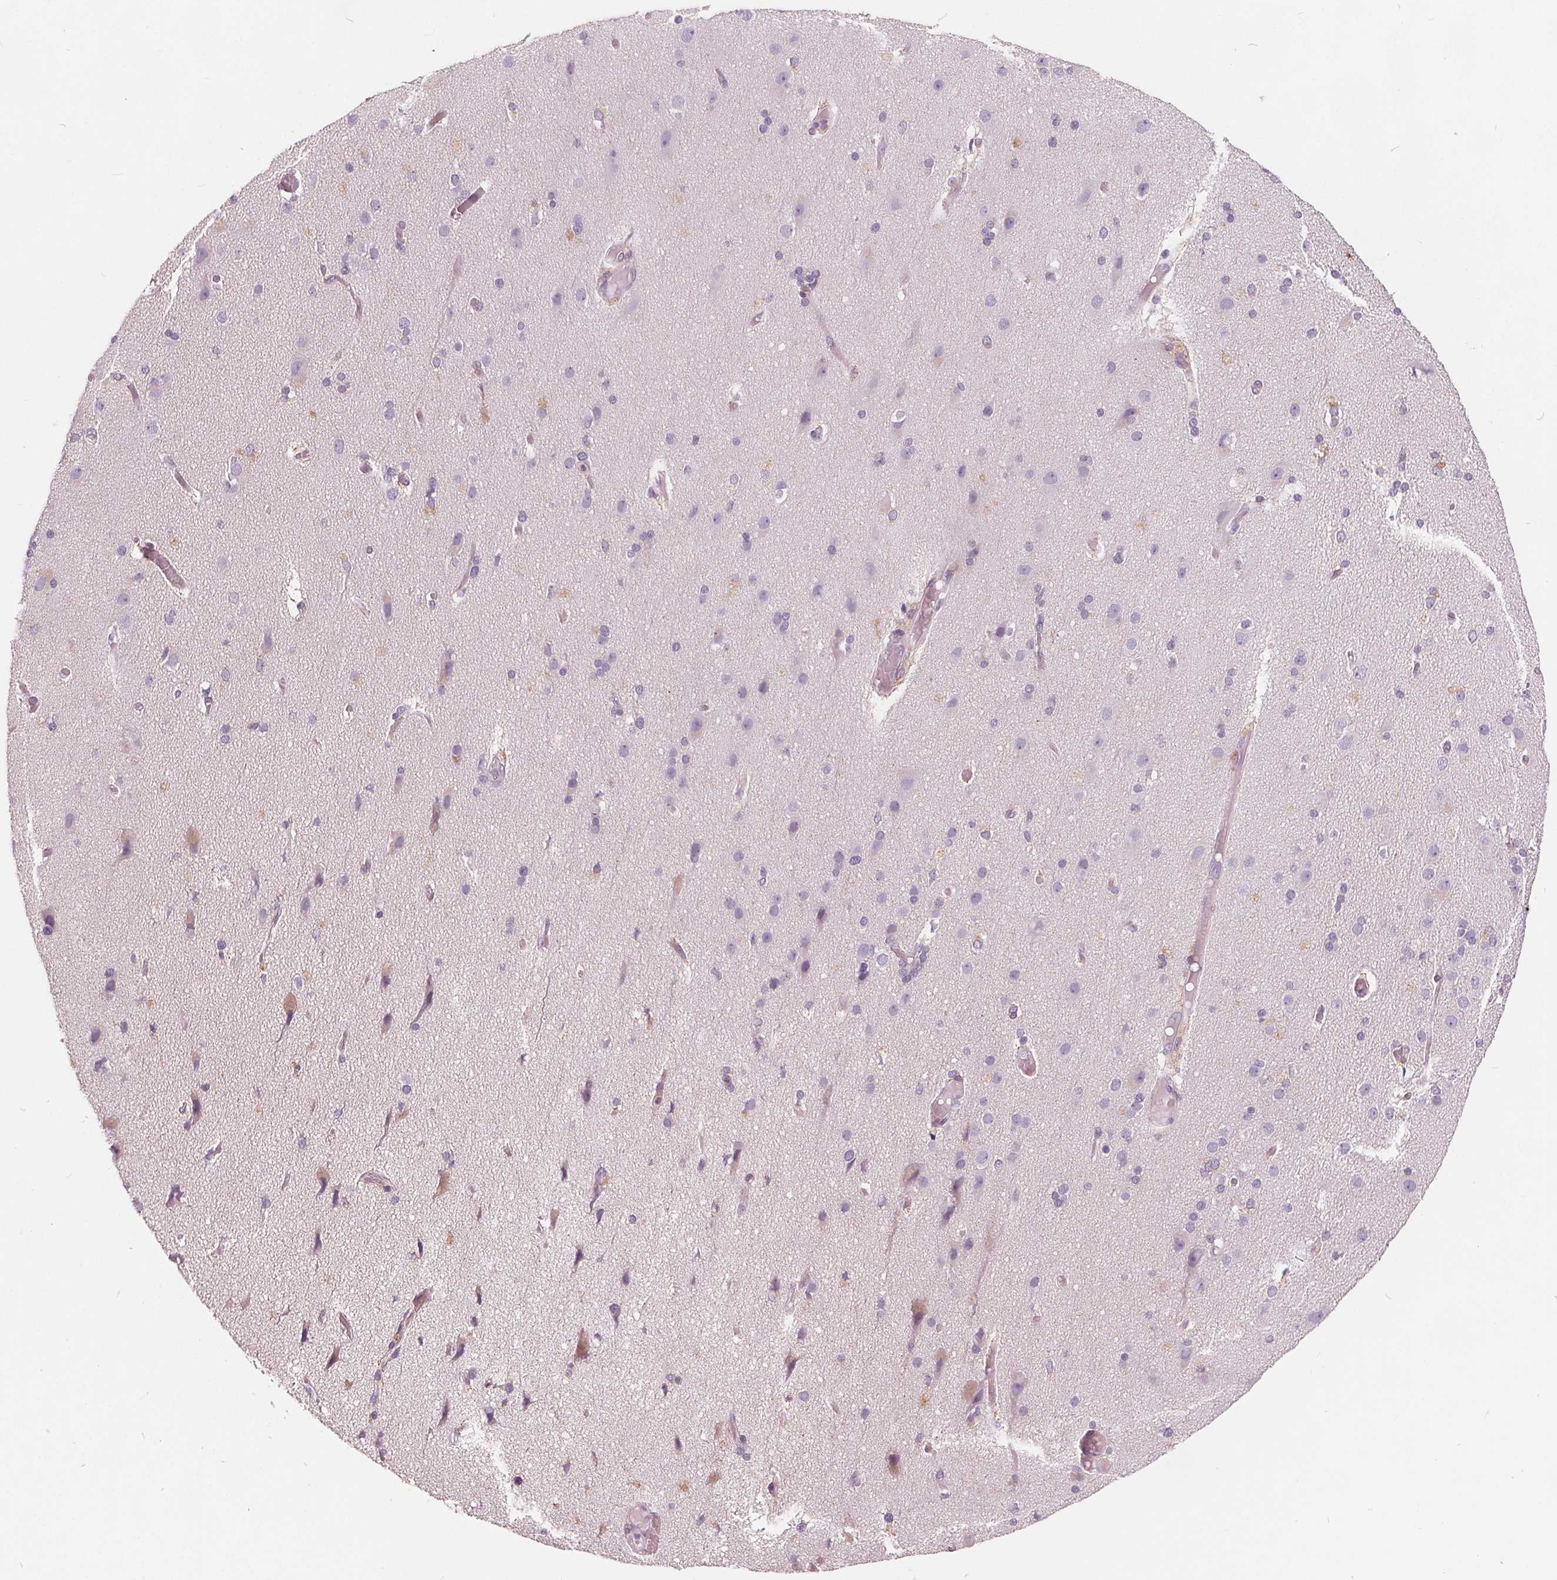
{"staining": {"intensity": "negative", "quantity": "none", "location": "none"}, "tissue": "cerebral cortex", "cell_type": "Endothelial cells", "image_type": "normal", "snomed": [{"axis": "morphology", "description": "Normal tissue, NOS"}, {"axis": "morphology", "description": "Glioma, malignant, High grade"}, {"axis": "topography", "description": "Cerebral cortex"}], "caption": "DAB immunohistochemical staining of benign cerebral cortex demonstrates no significant expression in endothelial cells.", "gene": "HAAO", "patient": {"sex": "male", "age": 71}}